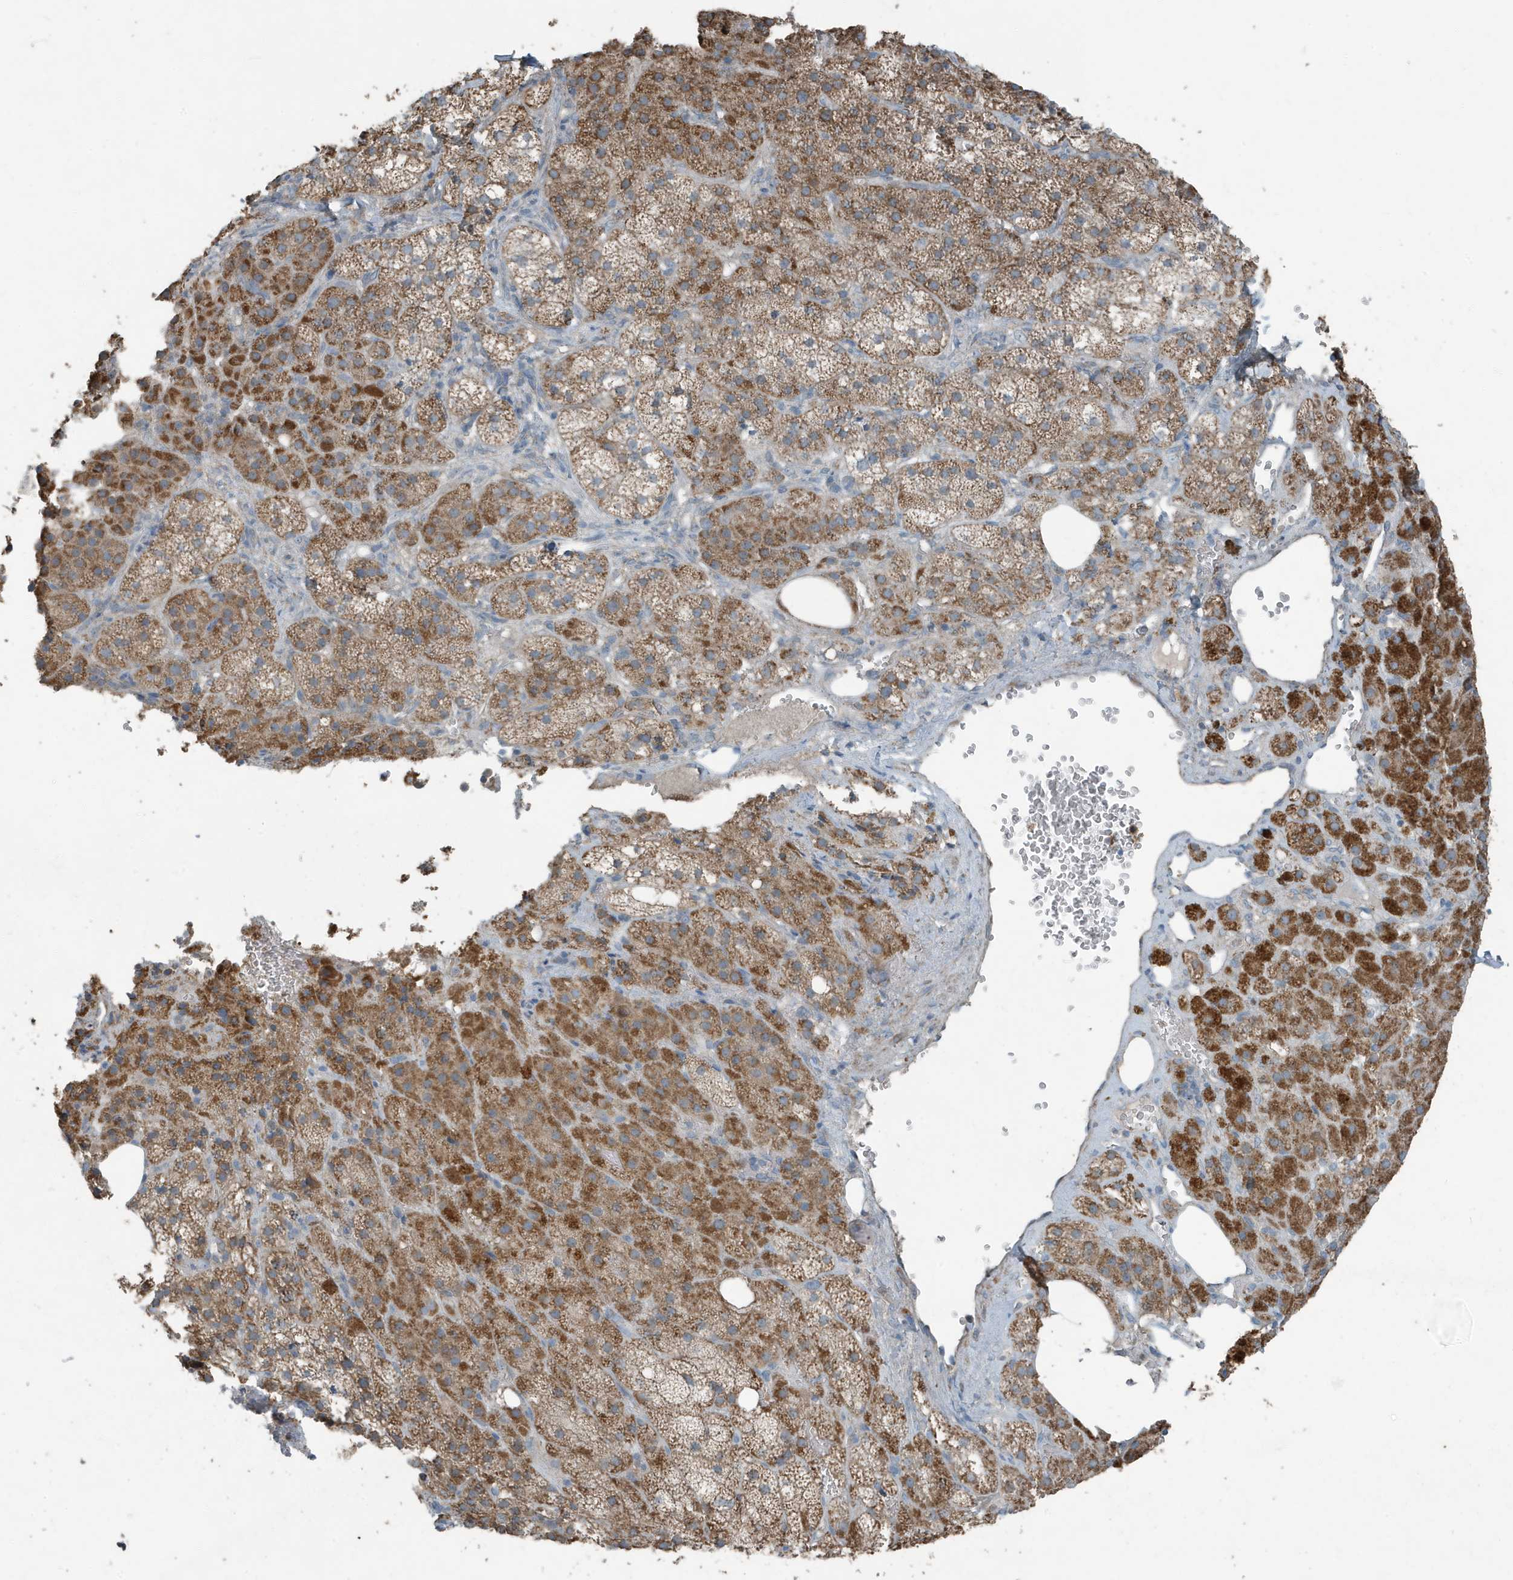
{"staining": {"intensity": "moderate", "quantity": ">75%", "location": "cytoplasmic/membranous"}, "tissue": "adrenal gland", "cell_type": "Glandular cells", "image_type": "normal", "snomed": [{"axis": "morphology", "description": "Normal tissue, NOS"}, {"axis": "topography", "description": "Adrenal gland"}], "caption": "DAB immunohistochemical staining of unremarkable adrenal gland shows moderate cytoplasmic/membranous protein staining in about >75% of glandular cells.", "gene": "MT", "patient": {"sex": "female", "age": 59}}